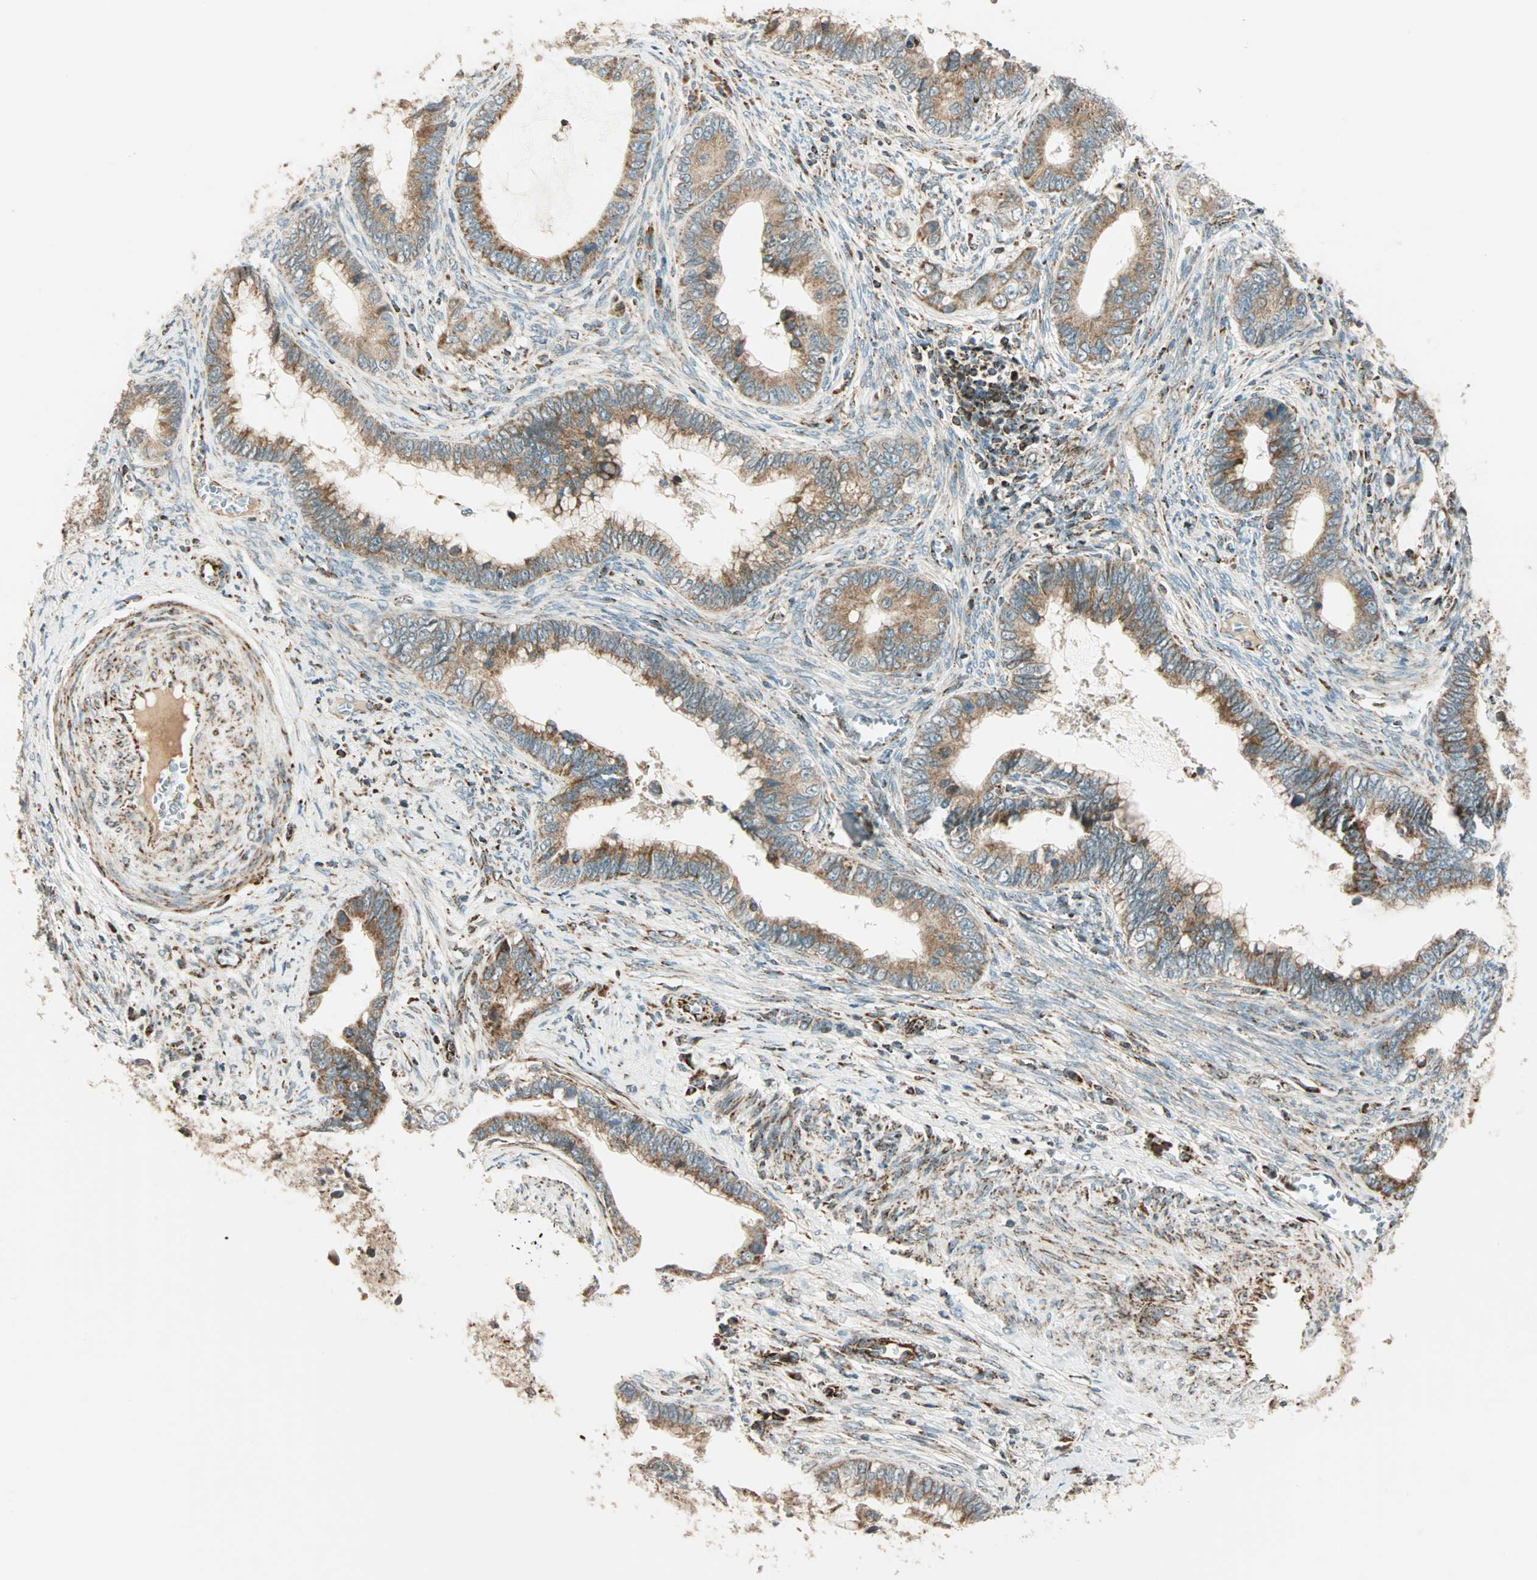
{"staining": {"intensity": "weak", "quantity": ">75%", "location": "cytoplasmic/membranous"}, "tissue": "cervical cancer", "cell_type": "Tumor cells", "image_type": "cancer", "snomed": [{"axis": "morphology", "description": "Adenocarcinoma, NOS"}, {"axis": "topography", "description": "Cervix"}], "caption": "Immunohistochemical staining of human cervical adenocarcinoma reveals low levels of weak cytoplasmic/membranous protein expression in about >75% of tumor cells.", "gene": "SPRY4", "patient": {"sex": "female", "age": 44}}